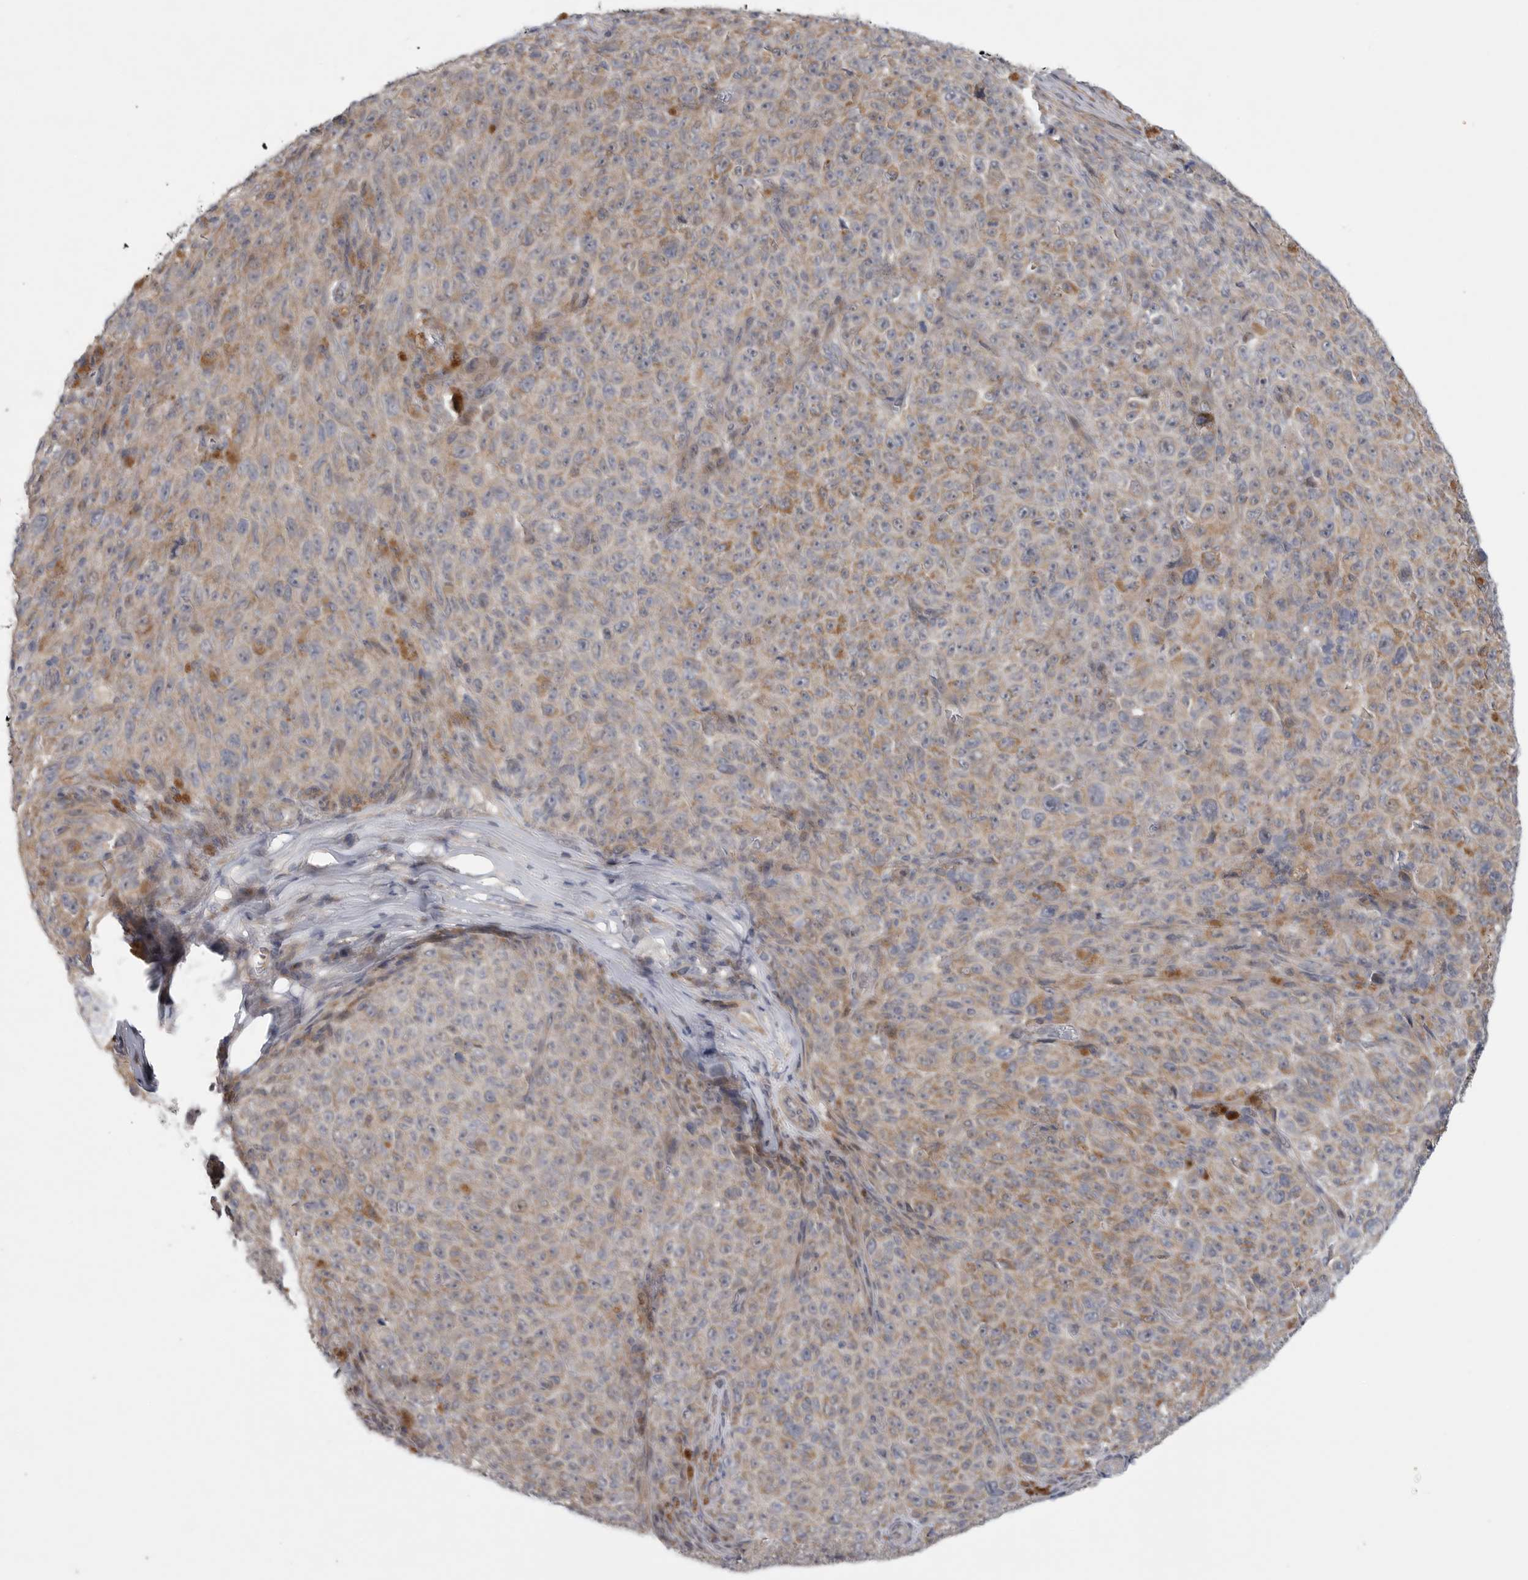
{"staining": {"intensity": "moderate", "quantity": "25%-75%", "location": "cytoplasmic/membranous"}, "tissue": "melanoma", "cell_type": "Tumor cells", "image_type": "cancer", "snomed": [{"axis": "morphology", "description": "Malignant melanoma, NOS"}, {"axis": "topography", "description": "Skin"}], "caption": "Malignant melanoma stained with a brown dye displays moderate cytoplasmic/membranous positive expression in about 25%-75% of tumor cells.", "gene": "FBXO43", "patient": {"sex": "female", "age": 82}}